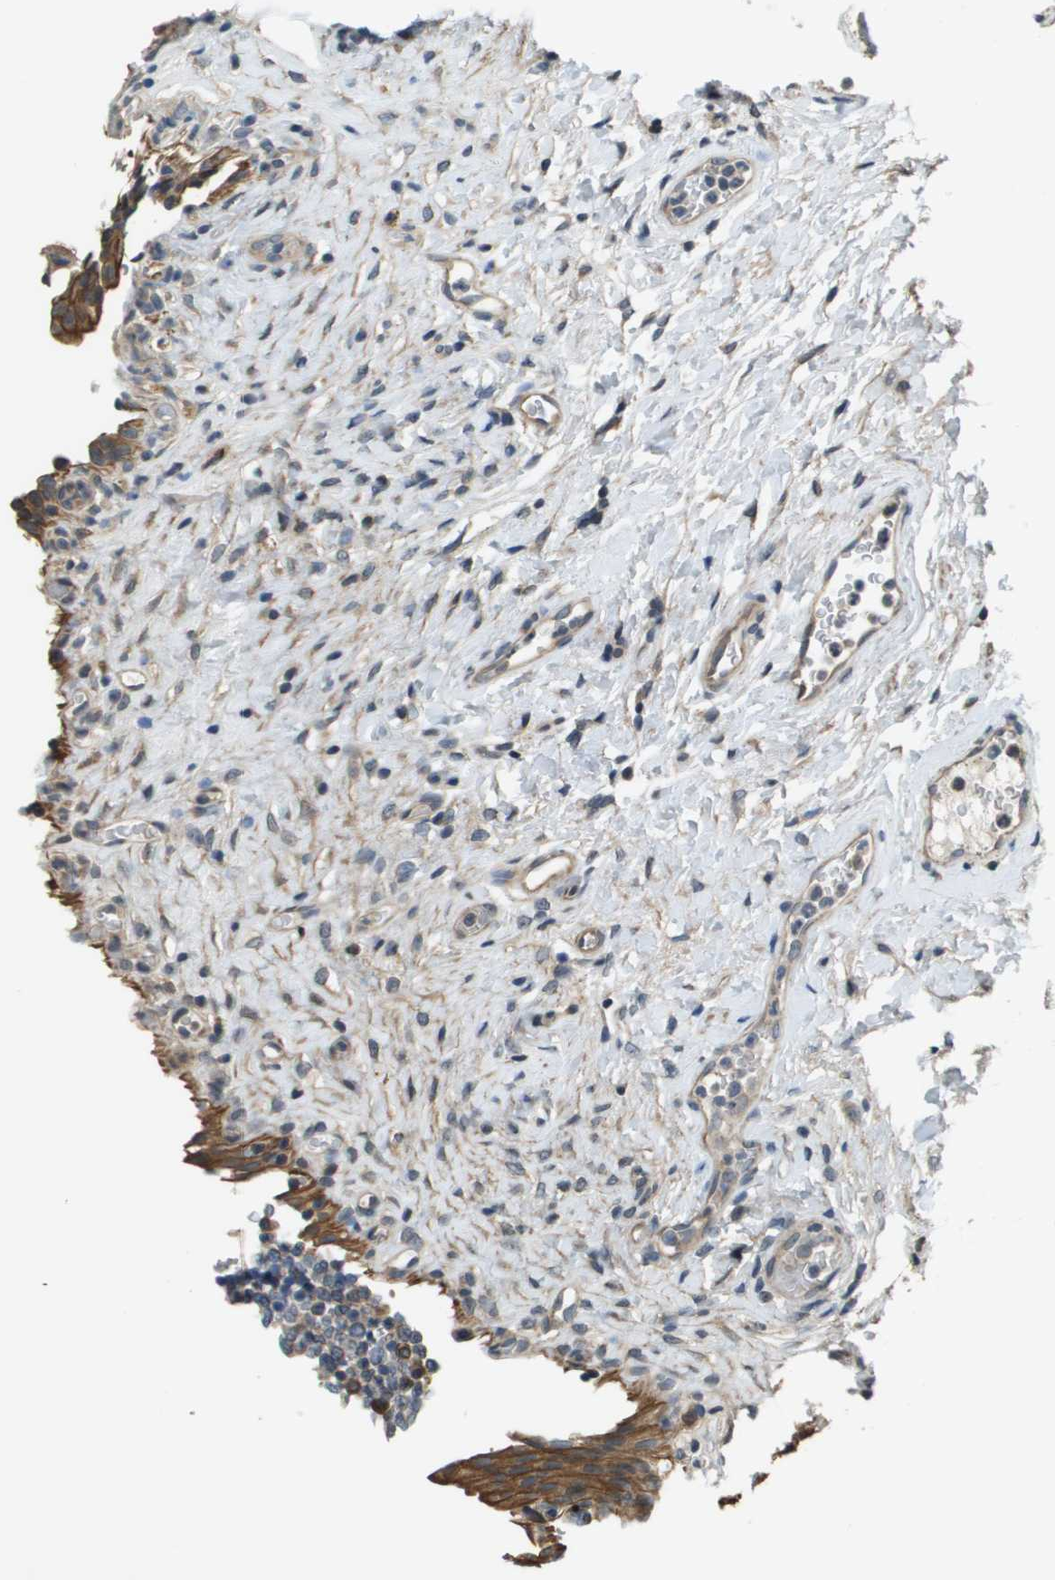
{"staining": {"intensity": "moderate", "quantity": ">75%", "location": "cytoplasmic/membranous"}, "tissue": "urinary bladder", "cell_type": "Urothelial cells", "image_type": "normal", "snomed": [{"axis": "morphology", "description": "Urothelial carcinoma, High grade"}, {"axis": "topography", "description": "Urinary bladder"}], "caption": "Protein staining of unremarkable urinary bladder exhibits moderate cytoplasmic/membranous staining in about >75% of urothelial cells. (DAB IHC, brown staining for protein, blue staining for nuclei).", "gene": "CDKN2C", "patient": {"sex": "male", "age": 46}}